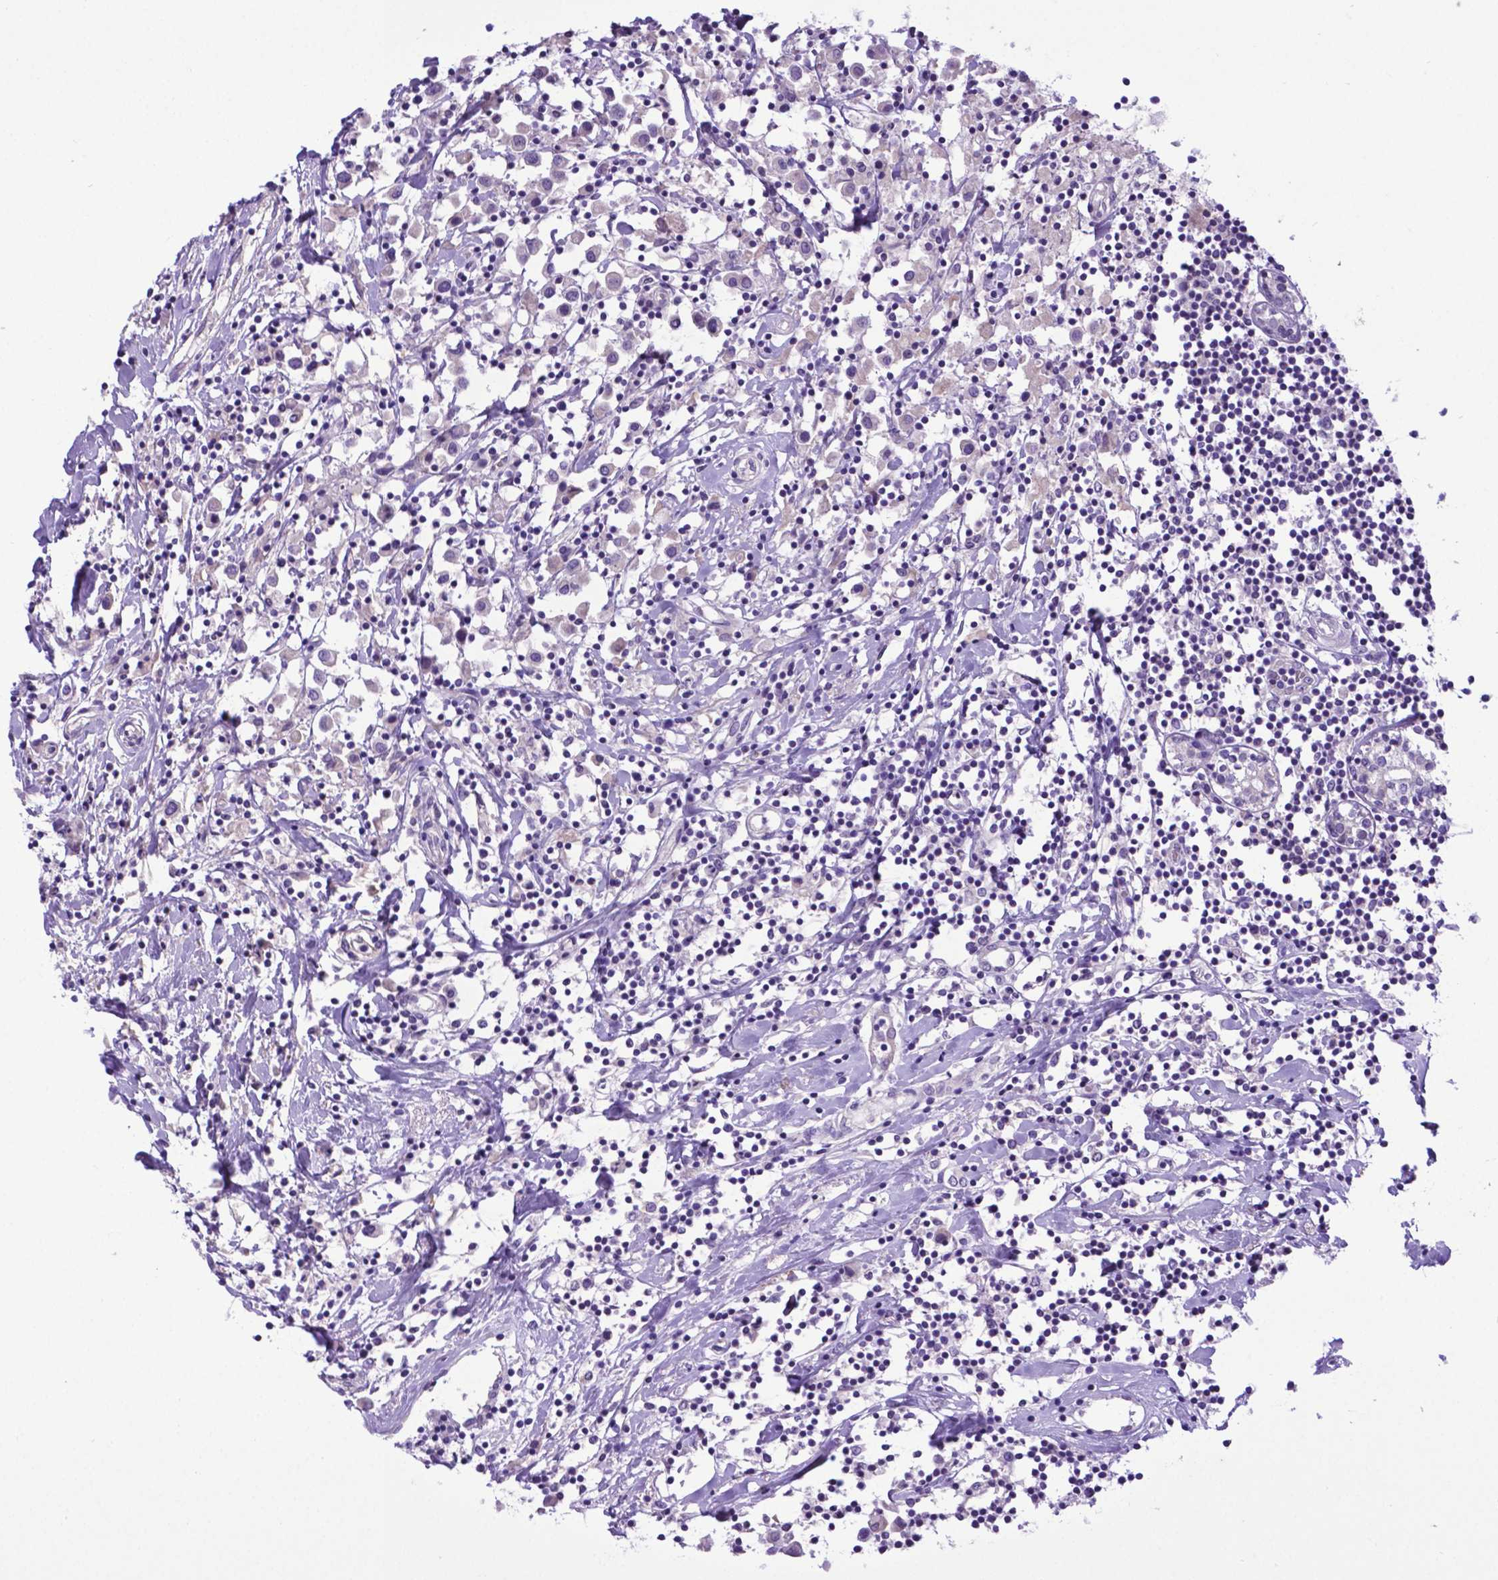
{"staining": {"intensity": "negative", "quantity": "none", "location": "none"}, "tissue": "breast cancer", "cell_type": "Tumor cells", "image_type": "cancer", "snomed": [{"axis": "morphology", "description": "Duct carcinoma"}, {"axis": "topography", "description": "Breast"}], "caption": "Breast cancer (infiltrating ductal carcinoma) was stained to show a protein in brown. There is no significant expression in tumor cells. (Immunohistochemistry (ihc), brightfield microscopy, high magnification).", "gene": "ADRA2B", "patient": {"sex": "female", "age": 61}}